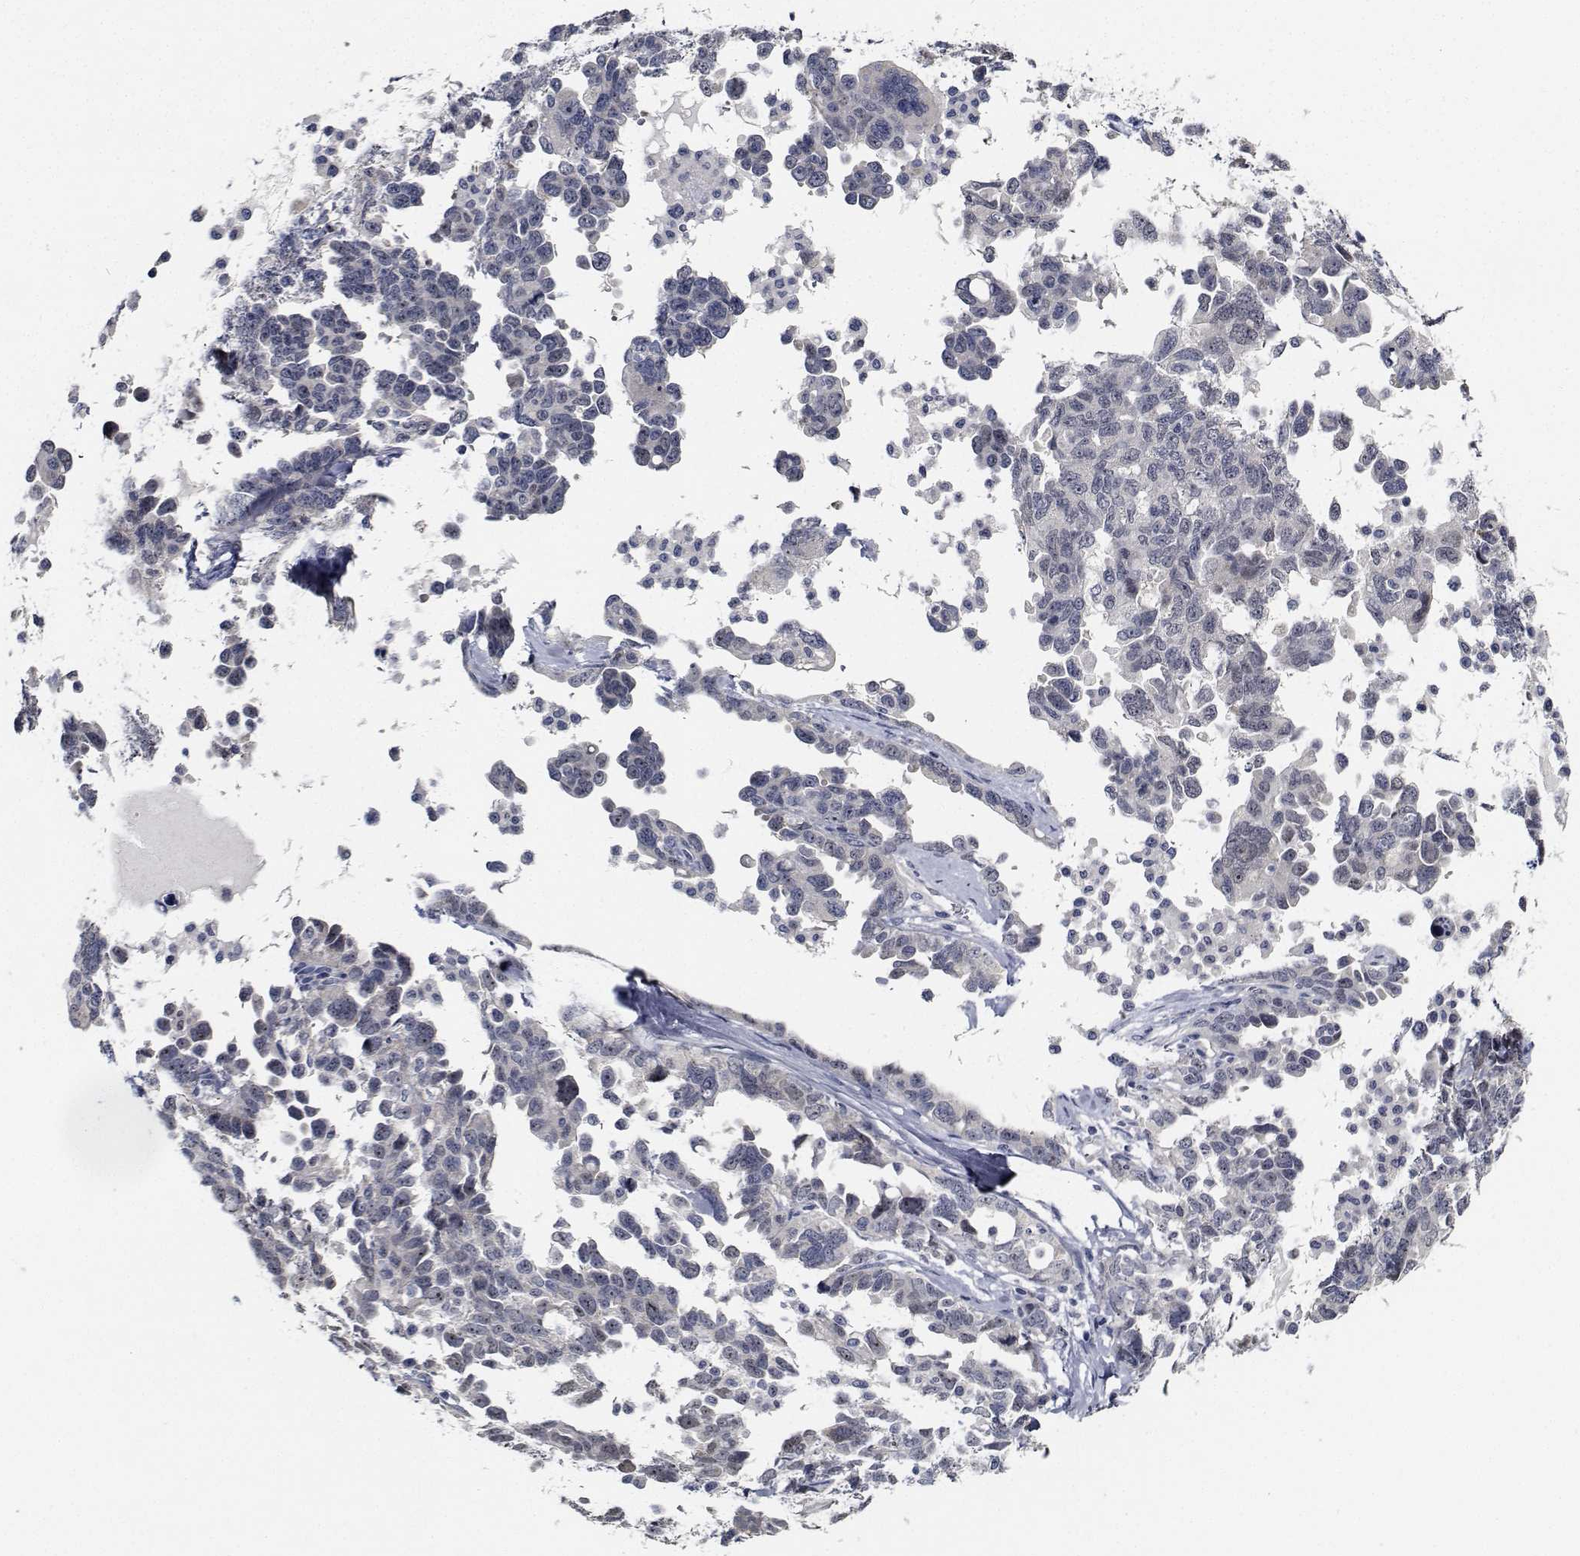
{"staining": {"intensity": "negative", "quantity": "none", "location": "none"}, "tissue": "ovarian cancer", "cell_type": "Tumor cells", "image_type": "cancer", "snomed": [{"axis": "morphology", "description": "Cystadenocarcinoma, serous, NOS"}, {"axis": "topography", "description": "Ovary"}], "caption": "High magnification brightfield microscopy of ovarian cancer (serous cystadenocarcinoma) stained with DAB (brown) and counterstained with hematoxylin (blue): tumor cells show no significant positivity.", "gene": "NVL", "patient": {"sex": "female", "age": 69}}